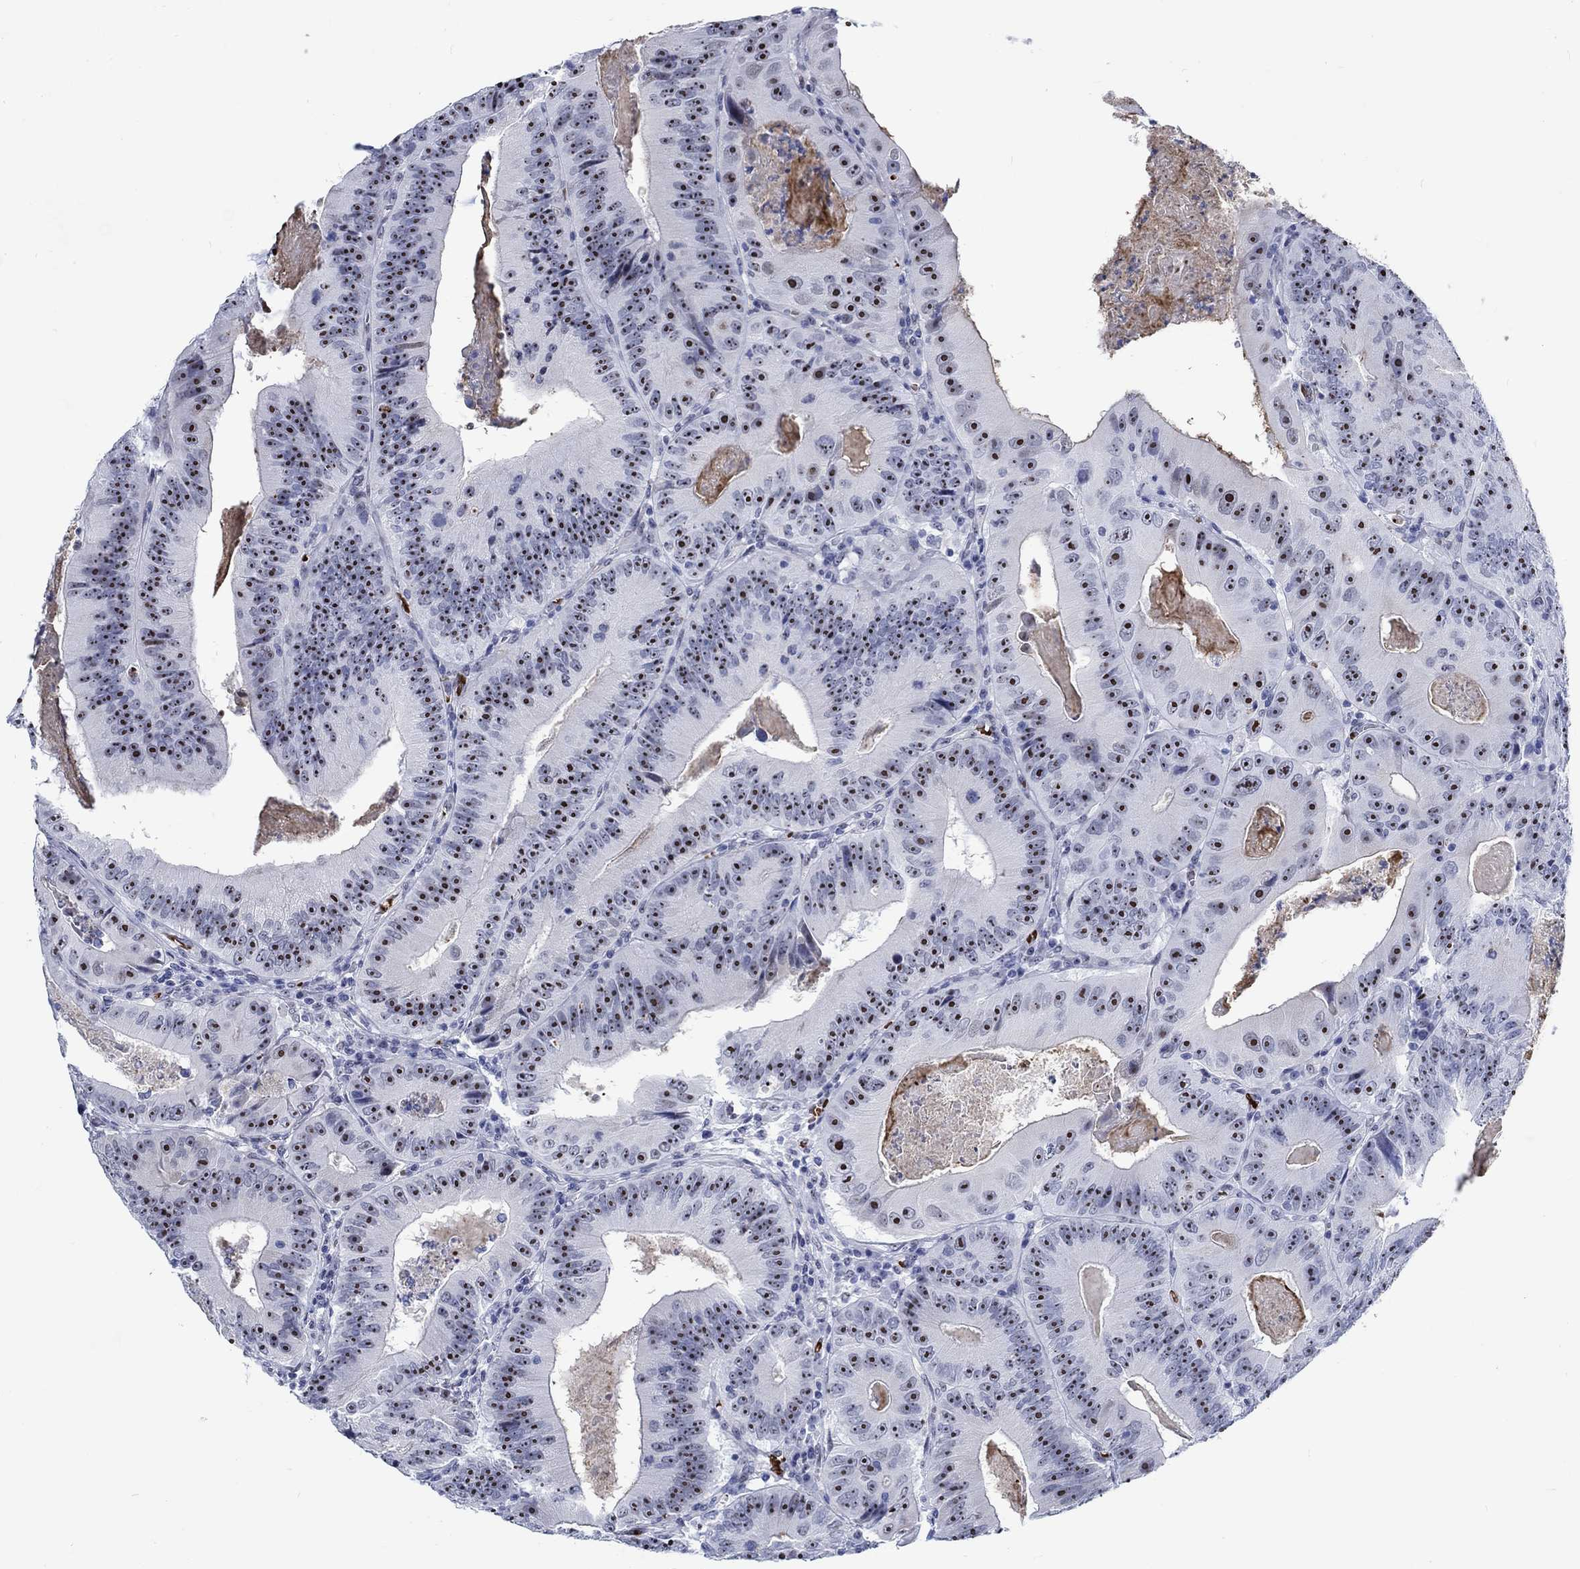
{"staining": {"intensity": "strong", "quantity": ">75%", "location": "nuclear"}, "tissue": "colorectal cancer", "cell_type": "Tumor cells", "image_type": "cancer", "snomed": [{"axis": "morphology", "description": "Adenocarcinoma, NOS"}, {"axis": "topography", "description": "Colon"}], "caption": "Colorectal cancer was stained to show a protein in brown. There is high levels of strong nuclear positivity in approximately >75% of tumor cells.", "gene": "ZNF446", "patient": {"sex": "female", "age": 86}}